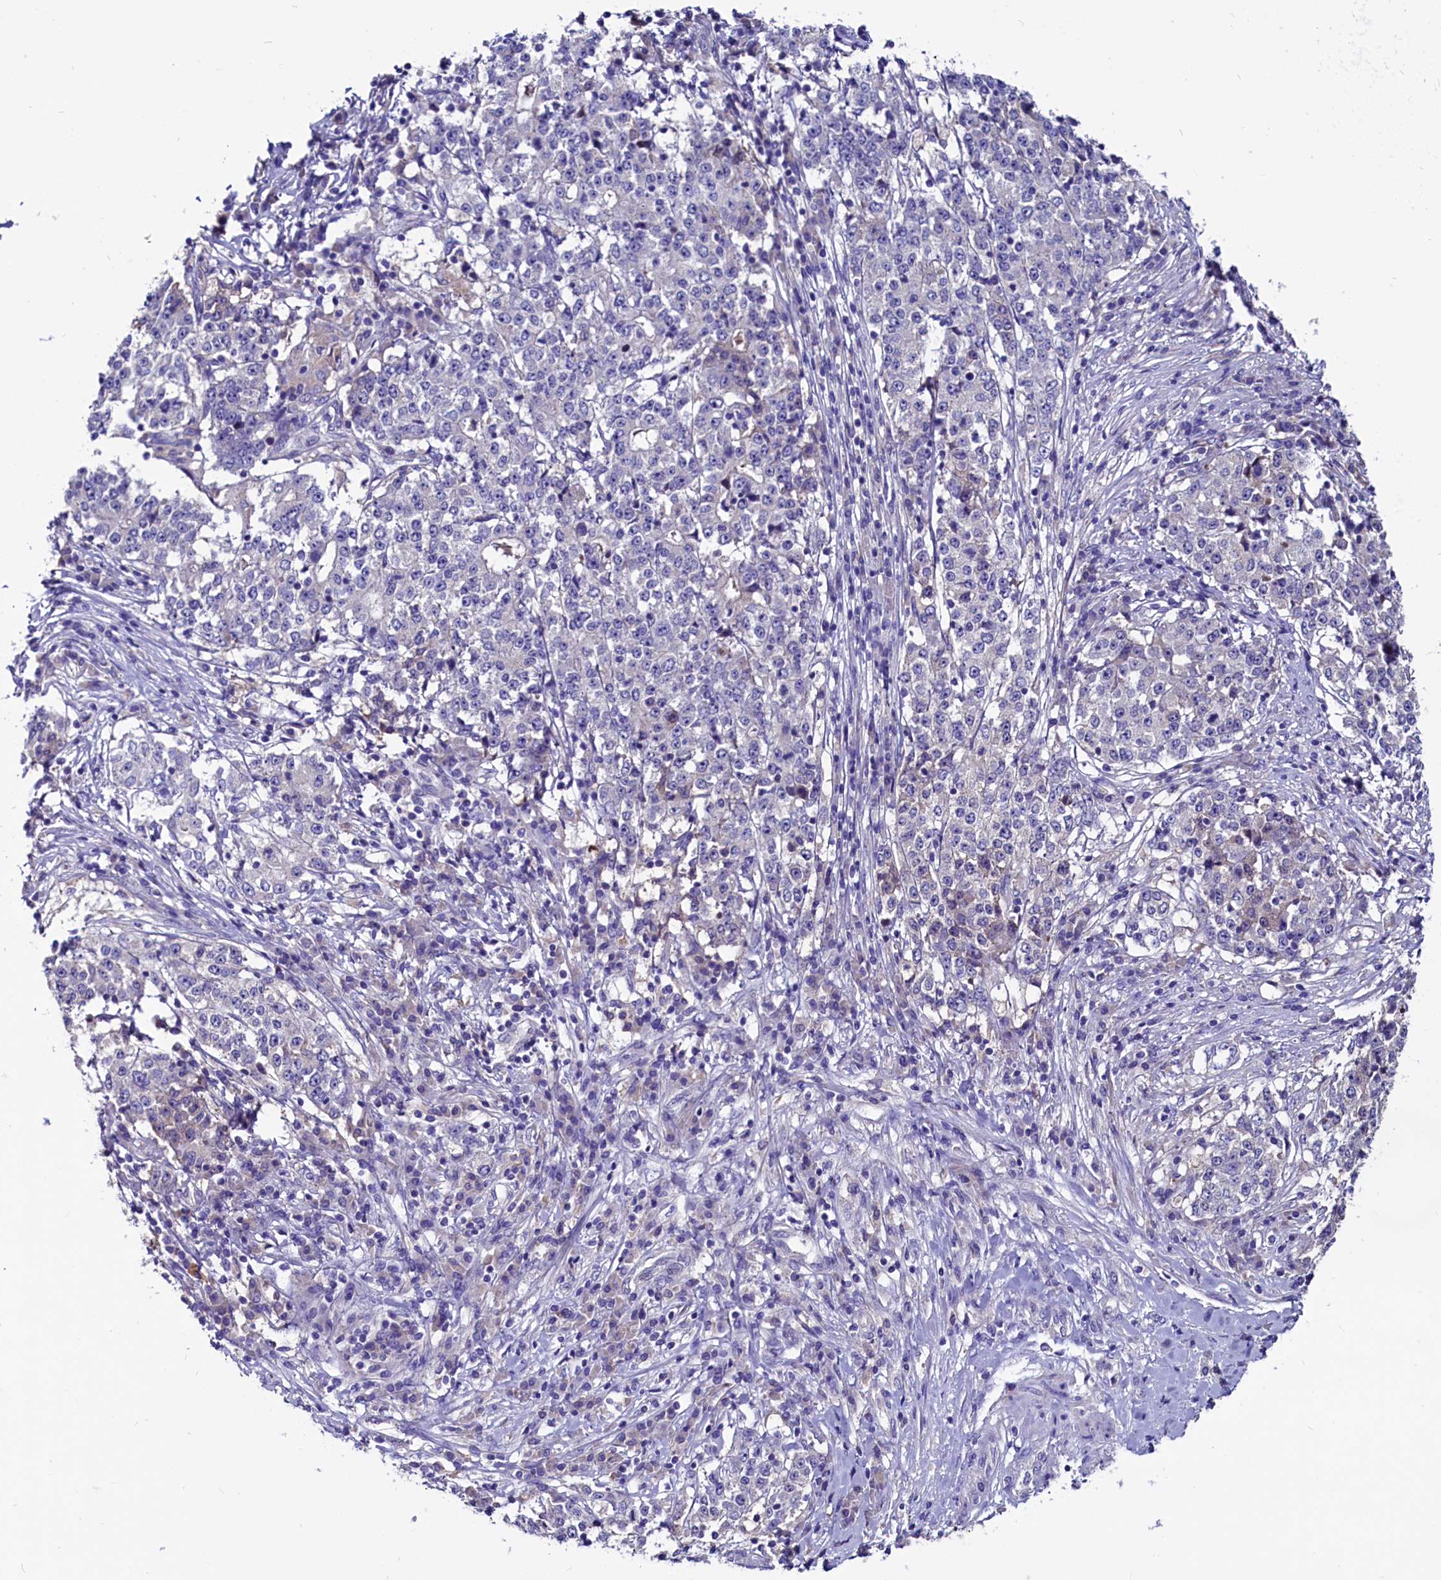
{"staining": {"intensity": "negative", "quantity": "none", "location": "none"}, "tissue": "stomach cancer", "cell_type": "Tumor cells", "image_type": "cancer", "snomed": [{"axis": "morphology", "description": "Adenocarcinoma, NOS"}, {"axis": "topography", "description": "Stomach"}], "caption": "Adenocarcinoma (stomach) was stained to show a protein in brown. There is no significant positivity in tumor cells.", "gene": "CCBE1", "patient": {"sex": "male", "age": 59}}